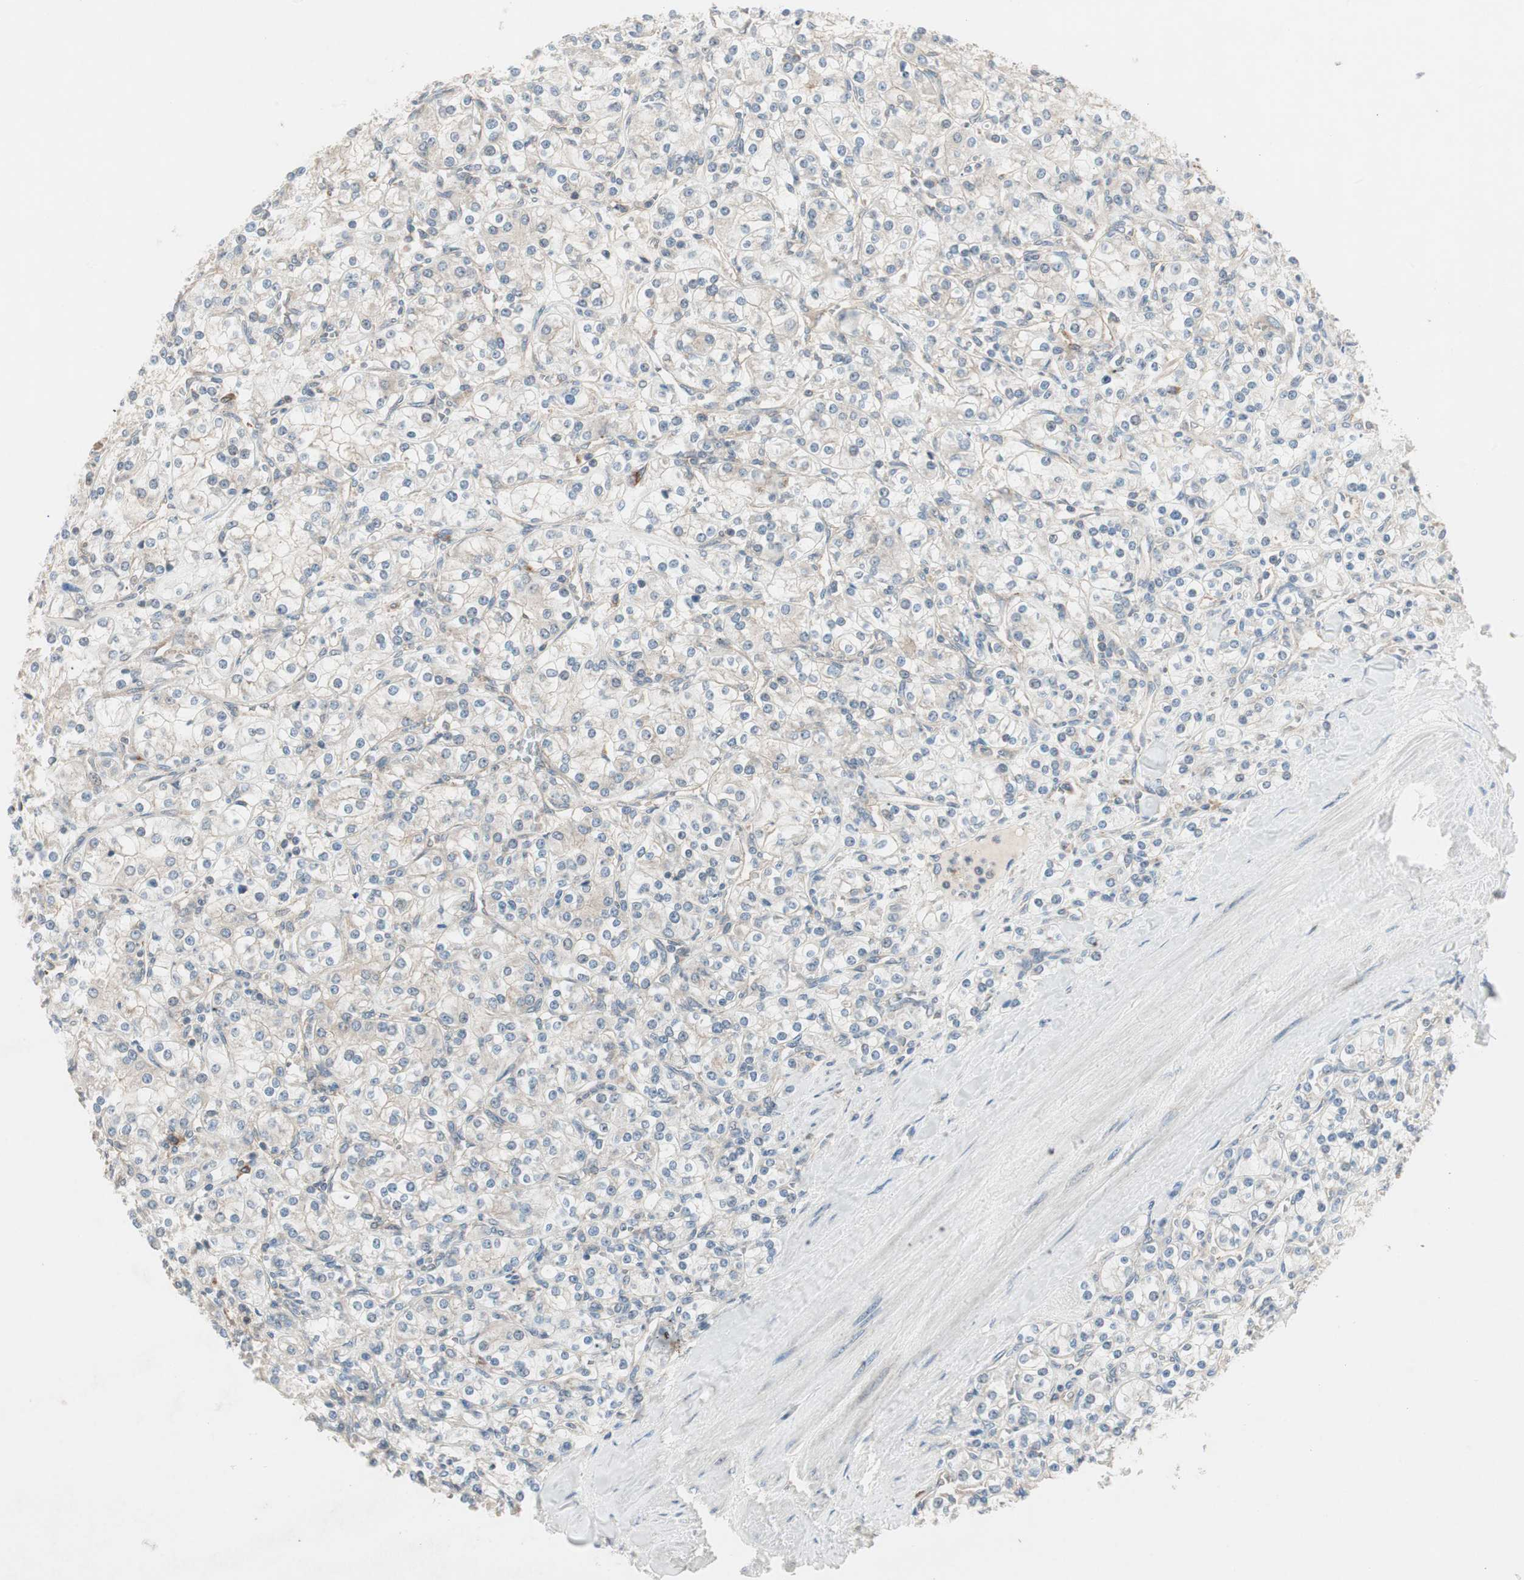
{"staining": {"intensity": "weak", "quantity": "25%-75%", "location": "cytoplasmic/membranous"}, "tissue": "renal cancer", "cell_type": "Tumor cells", "image_type": "cancer", "snomed": [{"axis": "morphology", "description": "Adenocarcinoma, NOS"}, {"axis": "topography", "description": "Kidney"}], "caption": "Human renal cancer stained for a protein (brown) reveals weak cytoplasmic/membranous positive positivity in approximately 25%-75% of tumor cells.", "gene": "CCL14", "patient": {"sex": "male", "age": 77}}